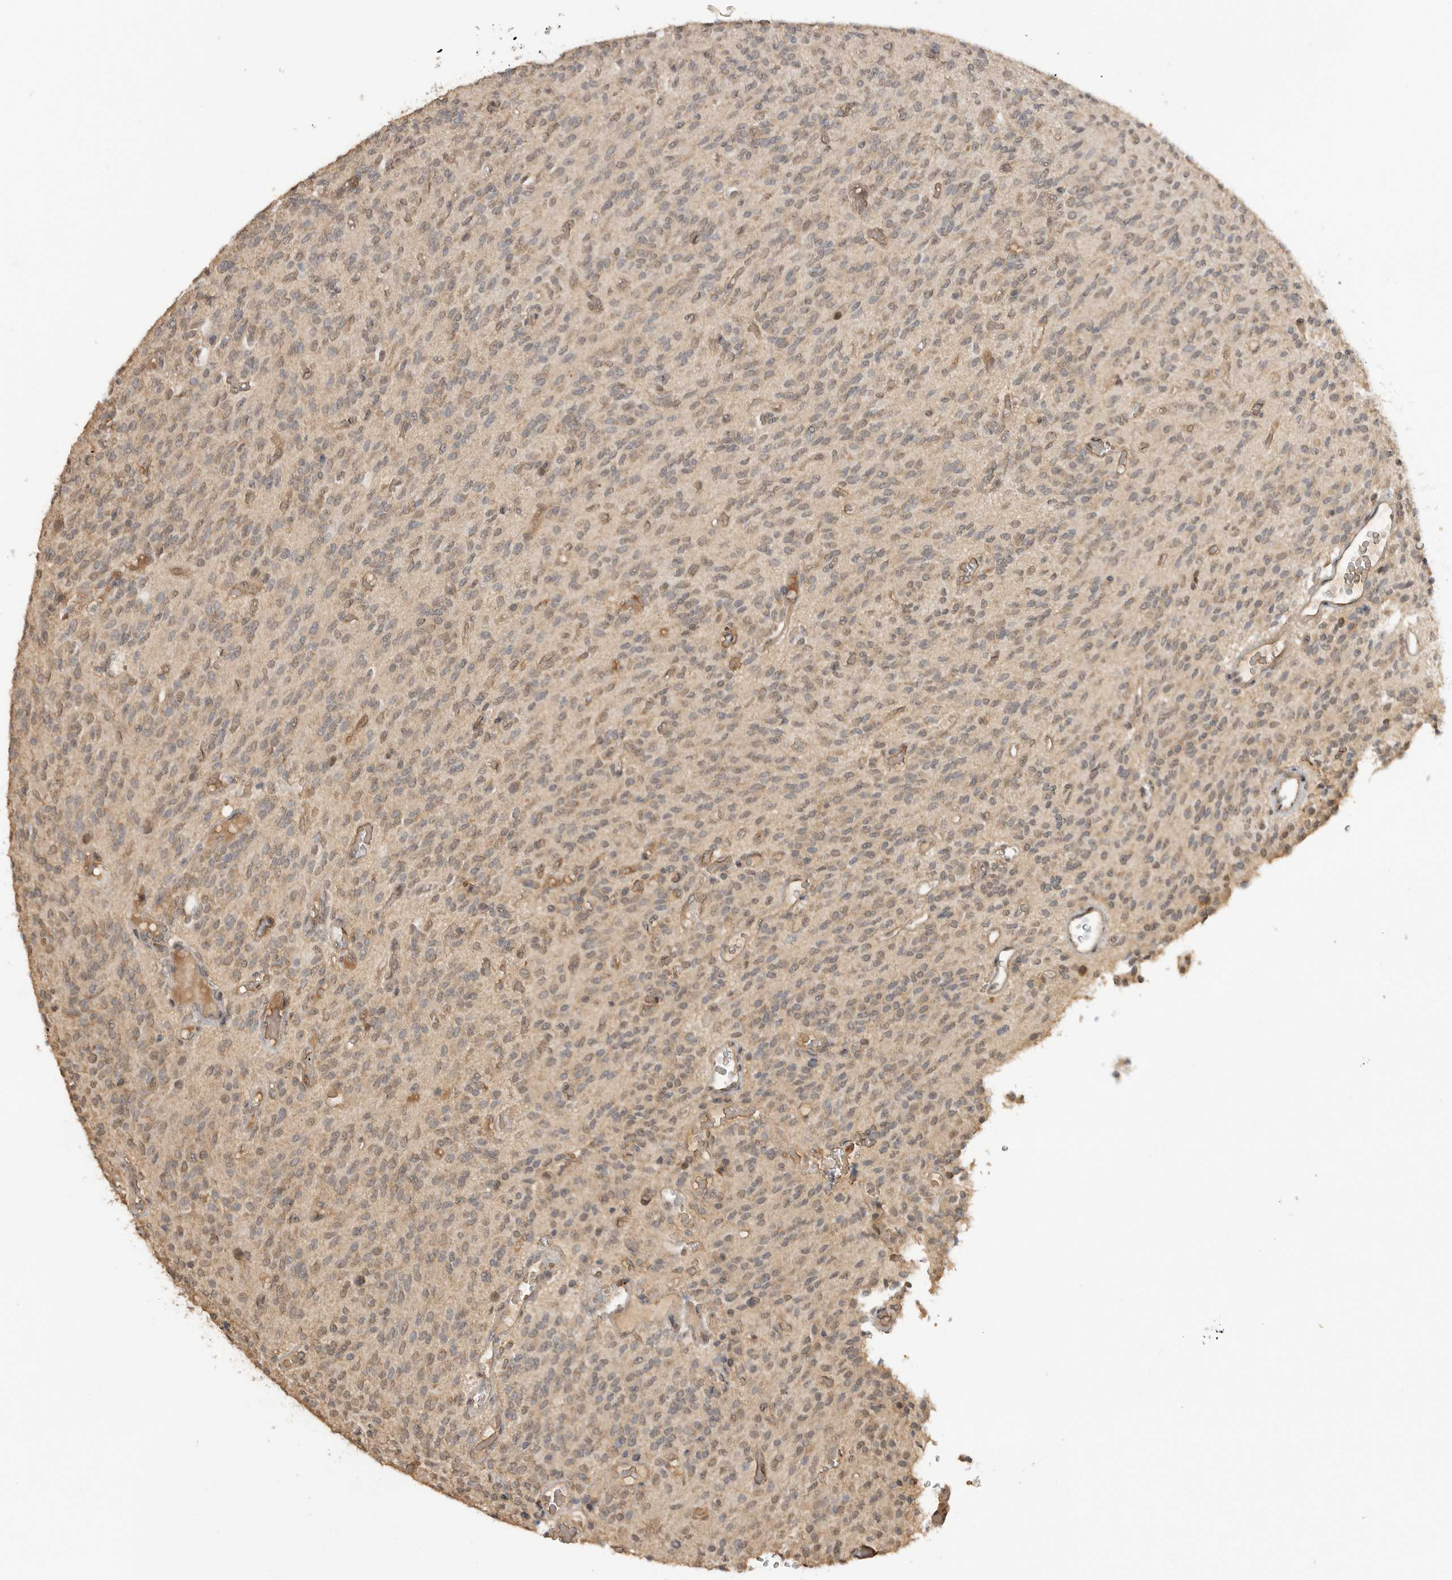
{"staining": {"intensity": "weak", "quantity": "25%-75%", "location": "cytoplasmic/membranous,nuclear"}, "tissue": "glioma", "cell_type": "Tumor cells", "image_type": "cancer", "snomed": [{"axis": "morphology", "description": "Glioma, malignant, High grade"}, {"axis": "topography", "description": "Brain"}], "caption": "An image showing weak cytoplasmic/membranous and nuclear staining in approximately 25%-75% of tumor cells in malignant glioma (high-grade), as visualized by brown immunohistochemical staining.", "gene": "ASPSCR1", "patient": {"sex": "male", "age": 34}}